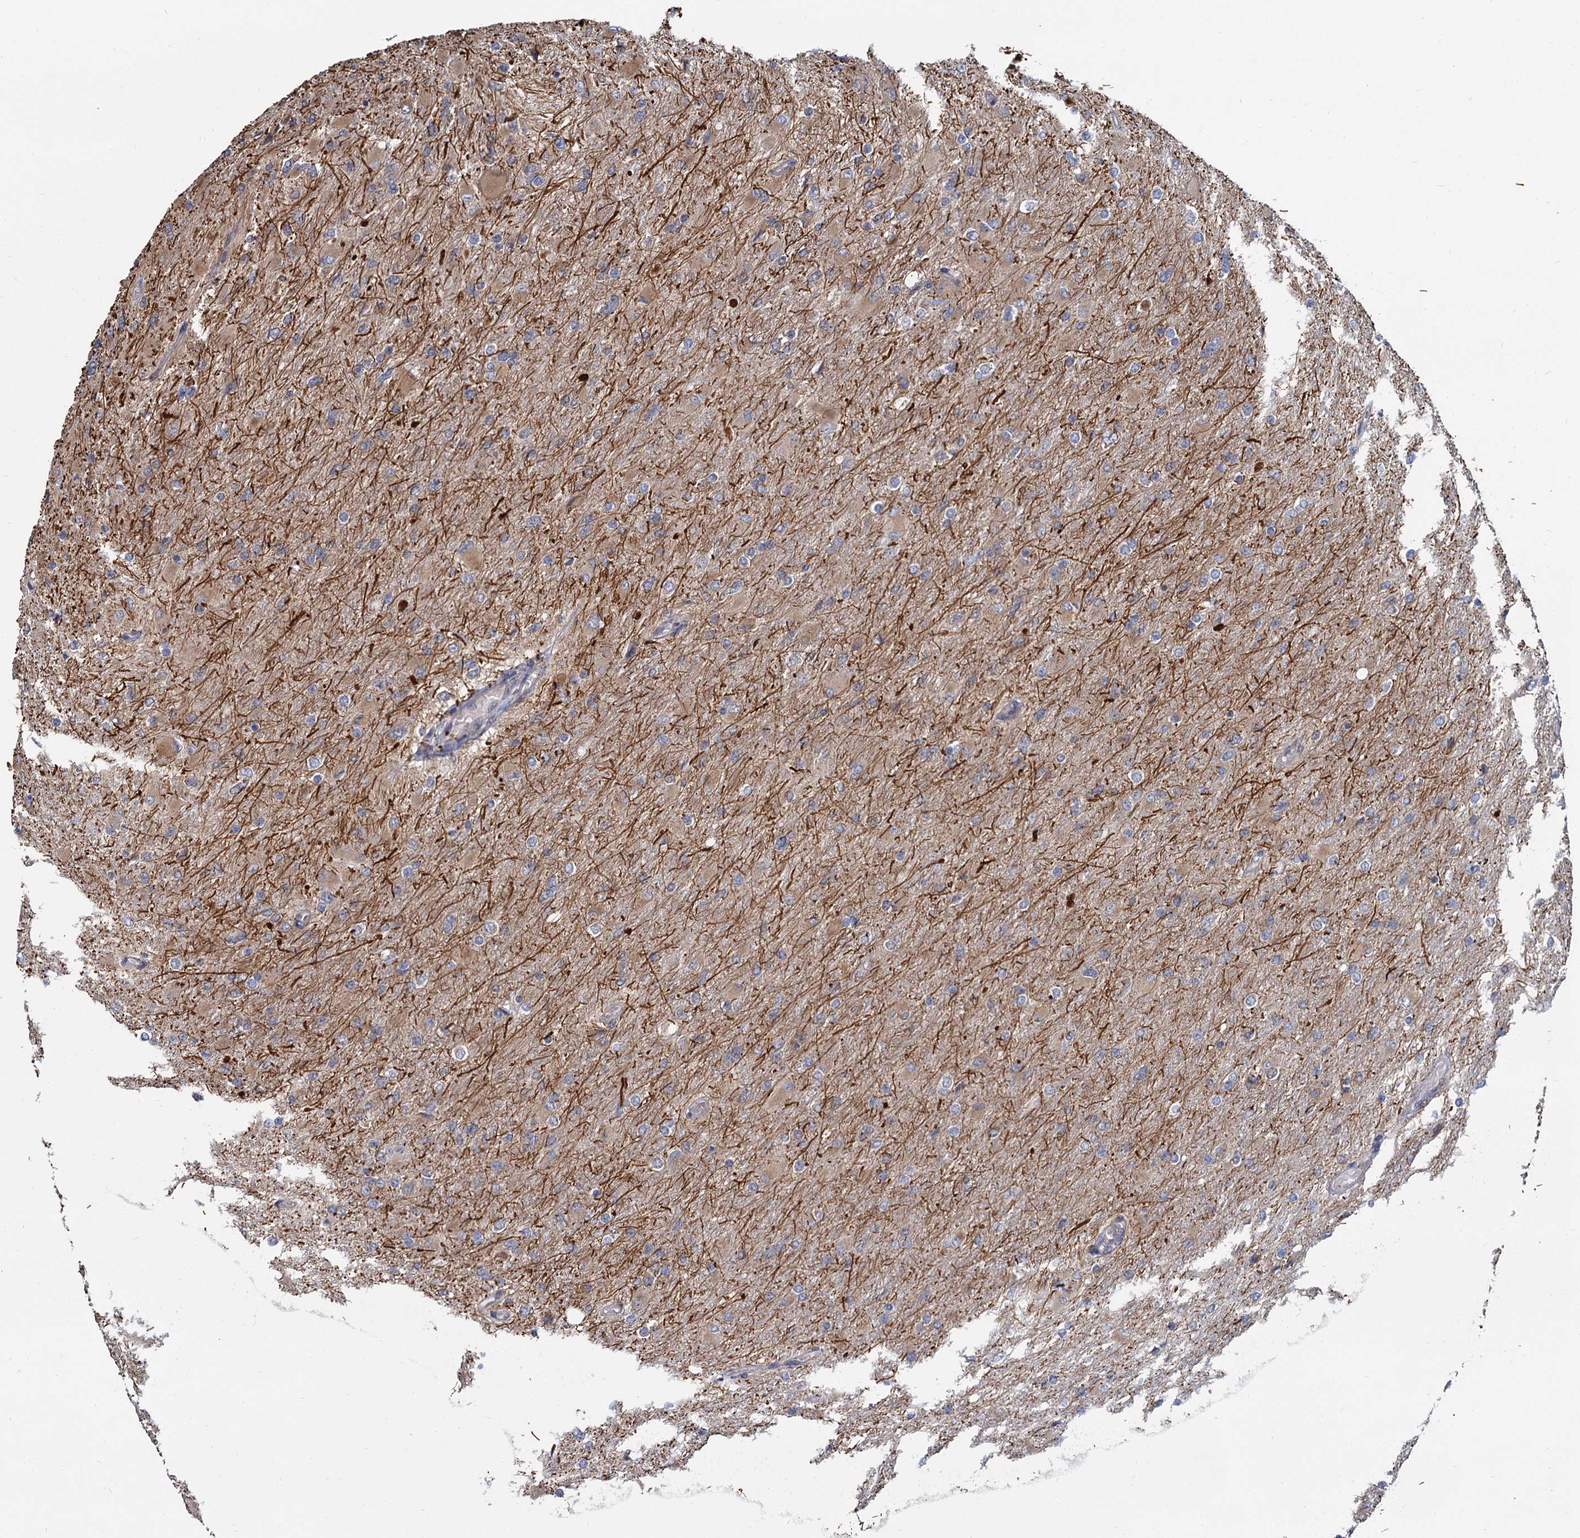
{"staining": {"intensity": "weak", "quantity": "25%-75%", "location": "cytoplasmic/membranous"}, "tissue": "glioma", "cell_type": "Tumor cells", "image_type": "cancer", "snomed": [{"axis": "morphology", "description": "Glioma, malignant, High grade"}, {"axis": "topography", "description": "Cerebral cortex"}], "caption": "IHC staining of malignant high-grade glioma, which reveals low levels of weak cytoplasmic/membranous positivity in approximately 25%-75% of tumor cells indicating weak cytoplasmic/membranous protein positivity. The staining was performed using DAB (brown) for protein detection and nuclei were counterstained in hematoxylin (blue).", "gene": "LRRC51", "patient": {"sex": "female", "age": 36}}